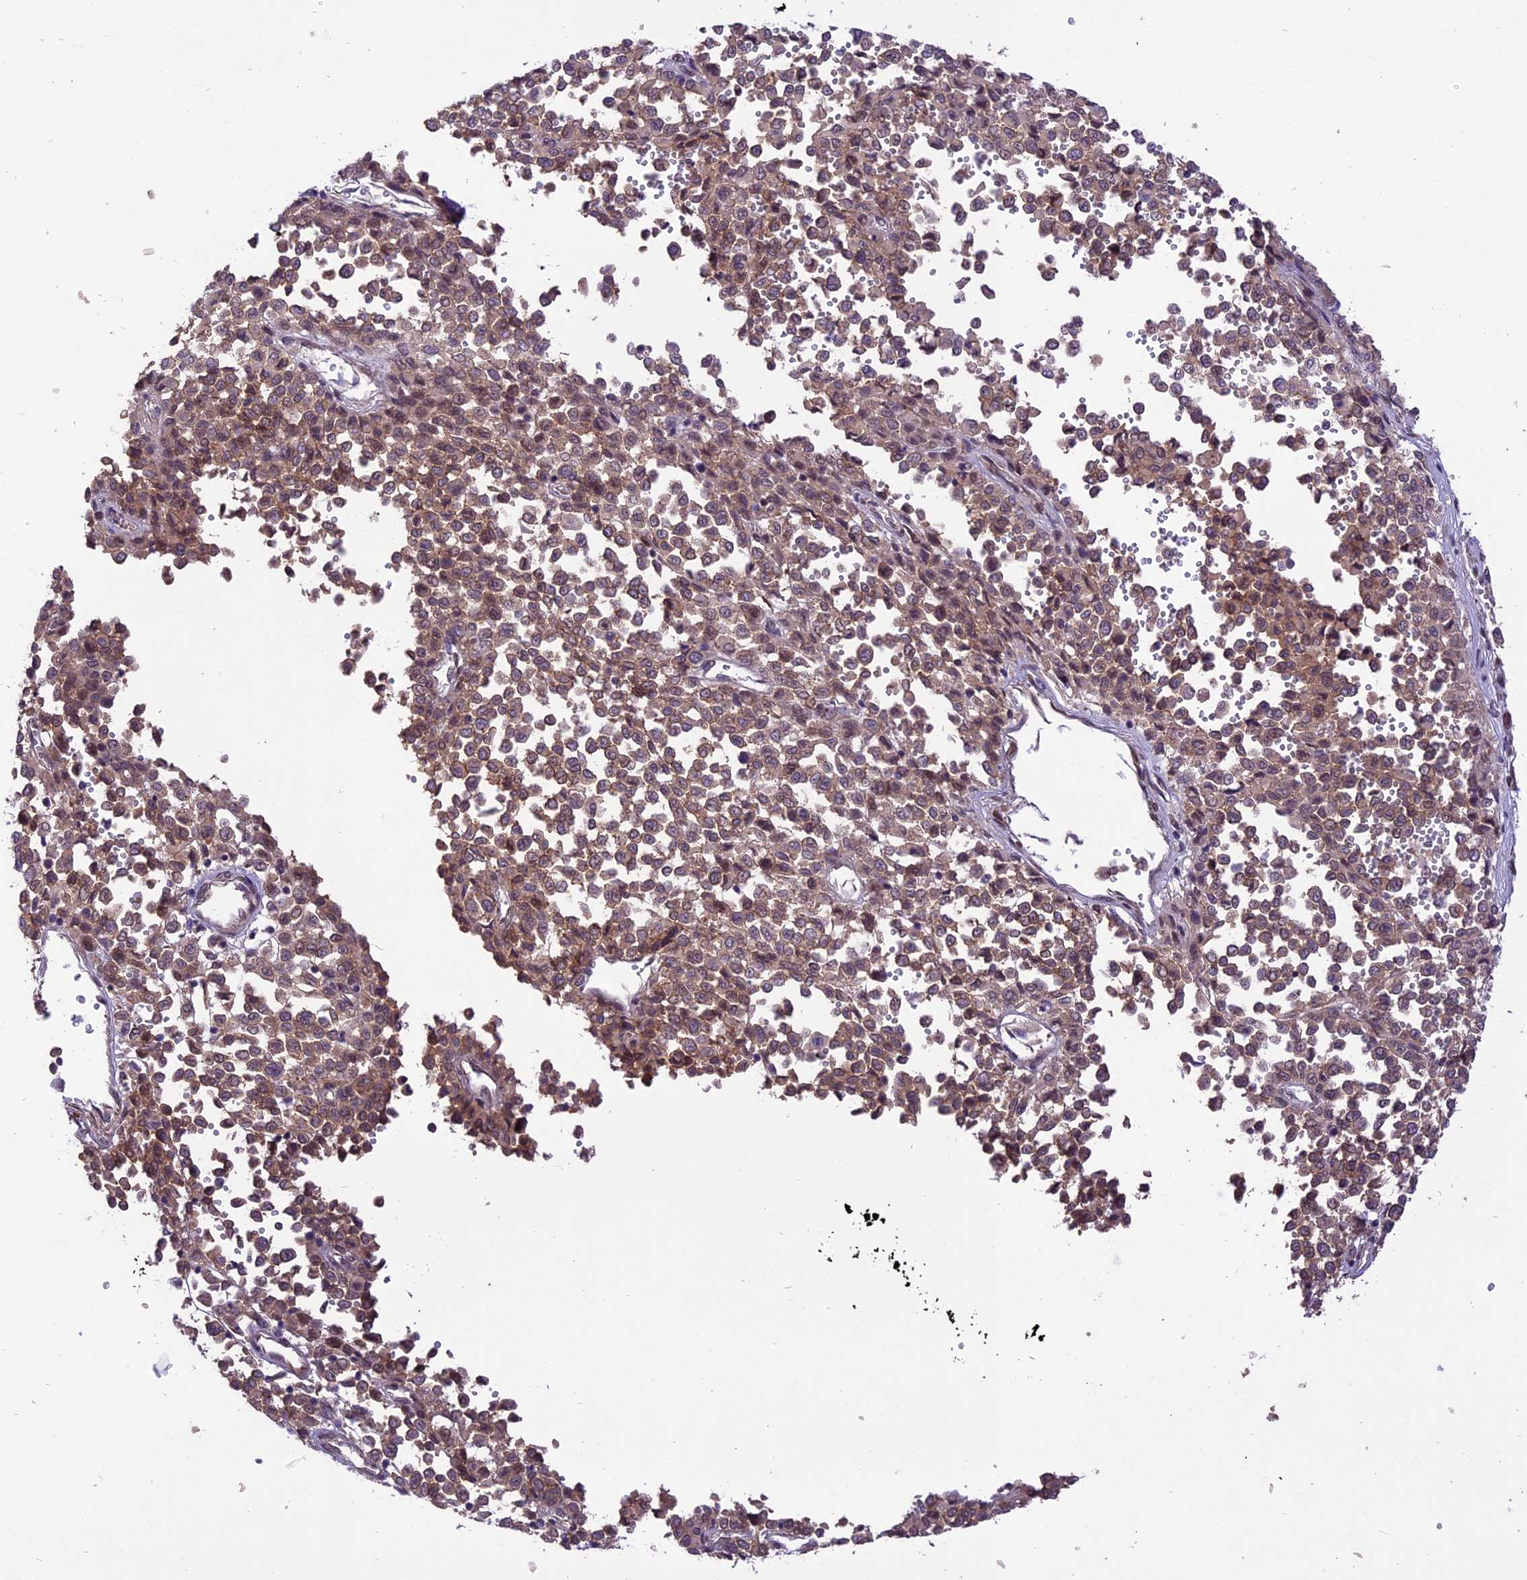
{"staining": {"intensity": "weak", "quantity": ">75%", "location": "cytoplasmic/membranous"}, "tissue": "melanoma", "cell_type": "Tumor cells", "image_type": "cancer", "snomed": [{"axis": "morphology", "description": "Malignant melanoma, Metastatic site"}, {"axis": "topography", "description": "Pancreas"}], "caption": "Melanoma stained for a protein reveals weak cytoplasmic/membranous positivity in tumor cells.", "gene": "SPRED1", "patient": {"sex": "female", "age": 30}}